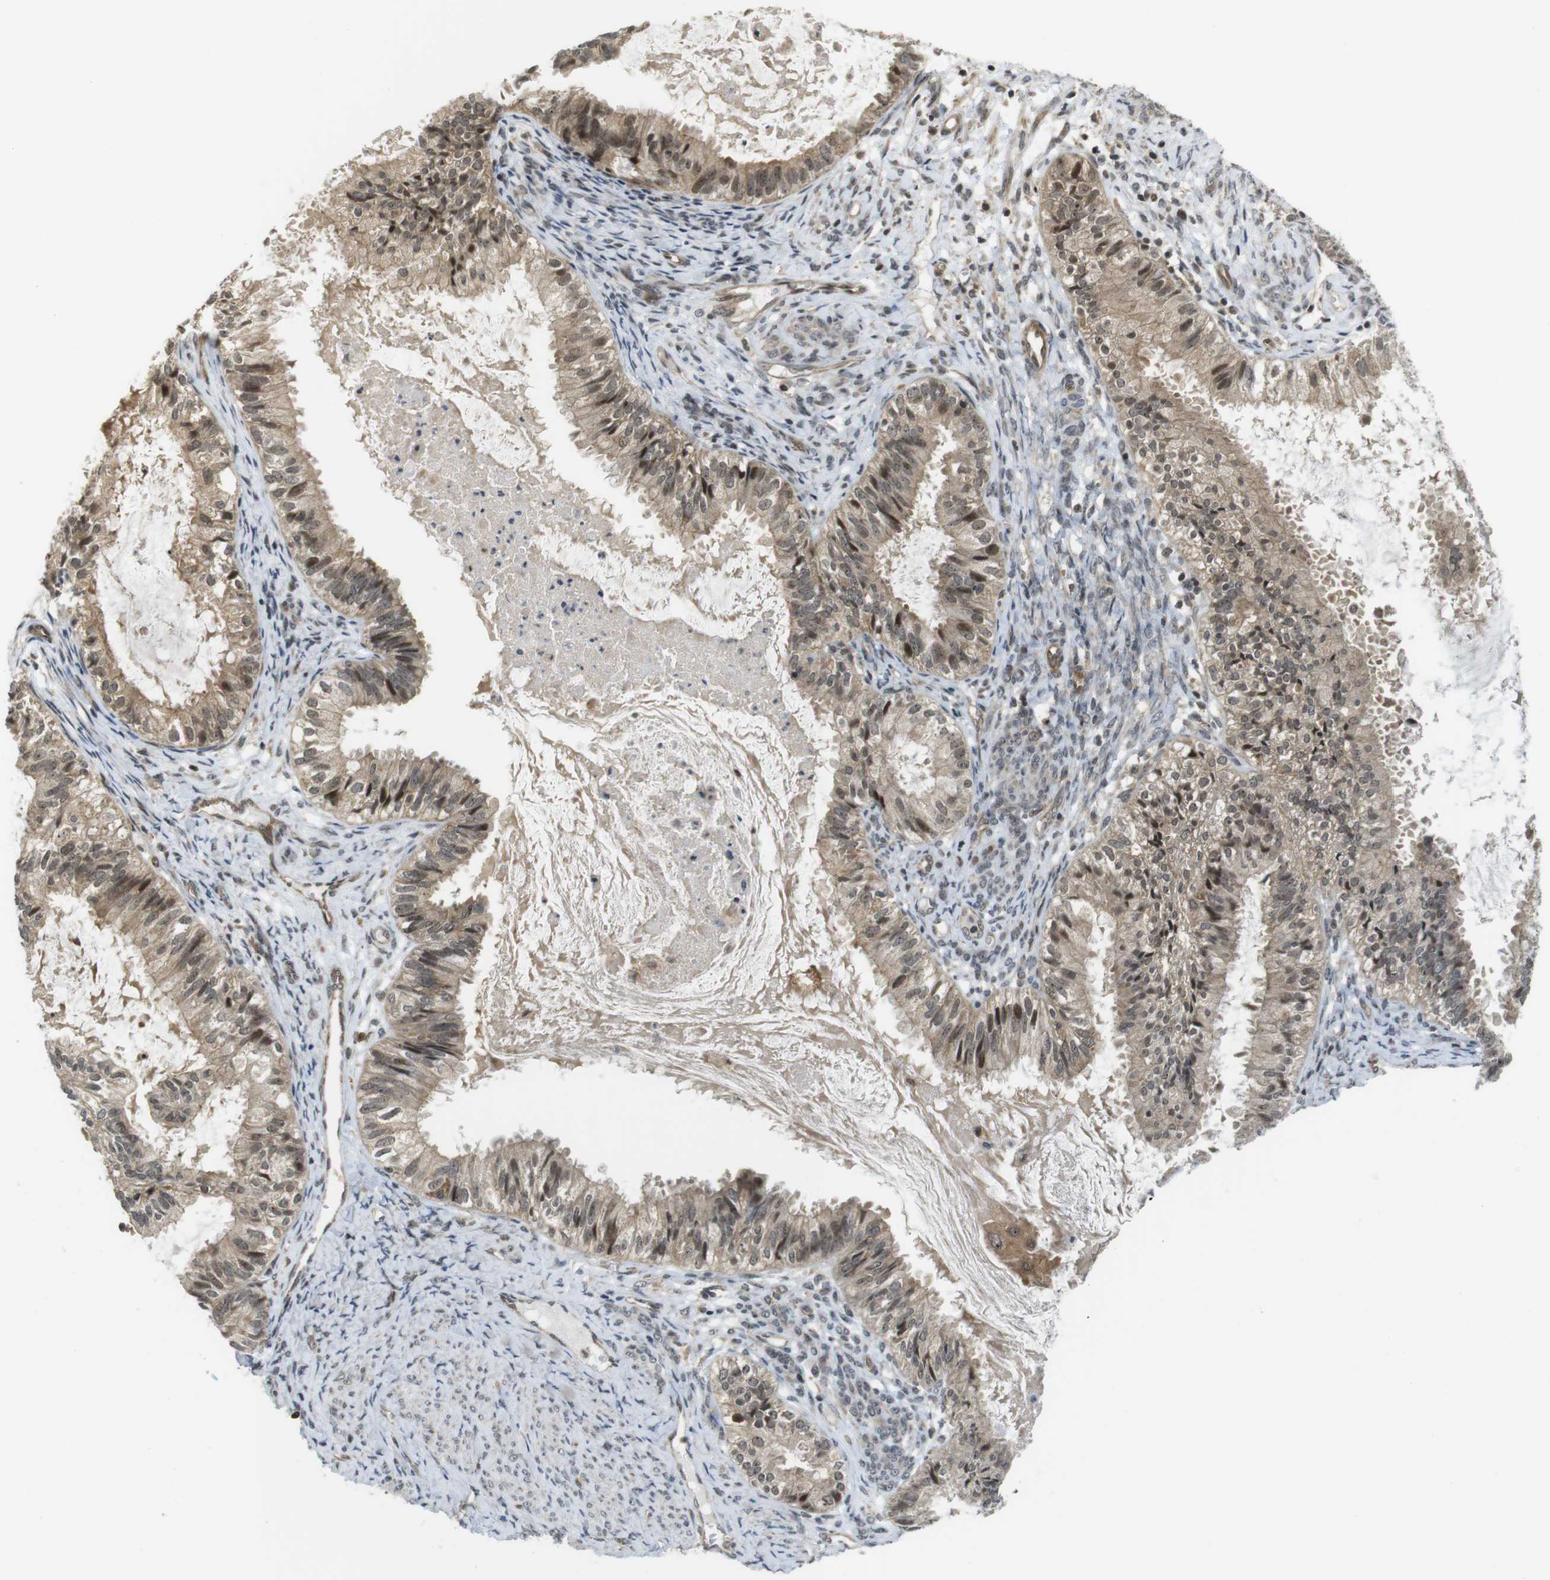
{"staining": {"intensity": "weak", "quantity": ">75%", "location": "cytoplasmic/membranous,nuclear"}, "tissue": "cervical cancer", "cell_type": "Tumor cells", "image_type": "cancer", "snomed": [{"axis": "morphology", "description": "Normal tissue, NOS"}, {"axis": "morphology", "description": "Adenocarcinoma, NOS"}, {"axis": "topography", "description": "Cervix"}, {"axis": "topography", "description": "Endometrium"}], "caption": "Immunohistochemistry staining of cervical cancer (adenocarcinoma), which demonstrates low levels of weak cytoplasmic/membranous and nuclear positivity in approximately >75% of tumor cells indicating weak cytoplasmic/membranous and nuclear protein staining. The staining was performed using DAB (3,3'-diaminobenzidine) (brown) for protein detection and nuclei were counterstained in hematoxylin (blue).", "gene": "CC2D1A", "patient": {"sex": "female", "age": 86}}